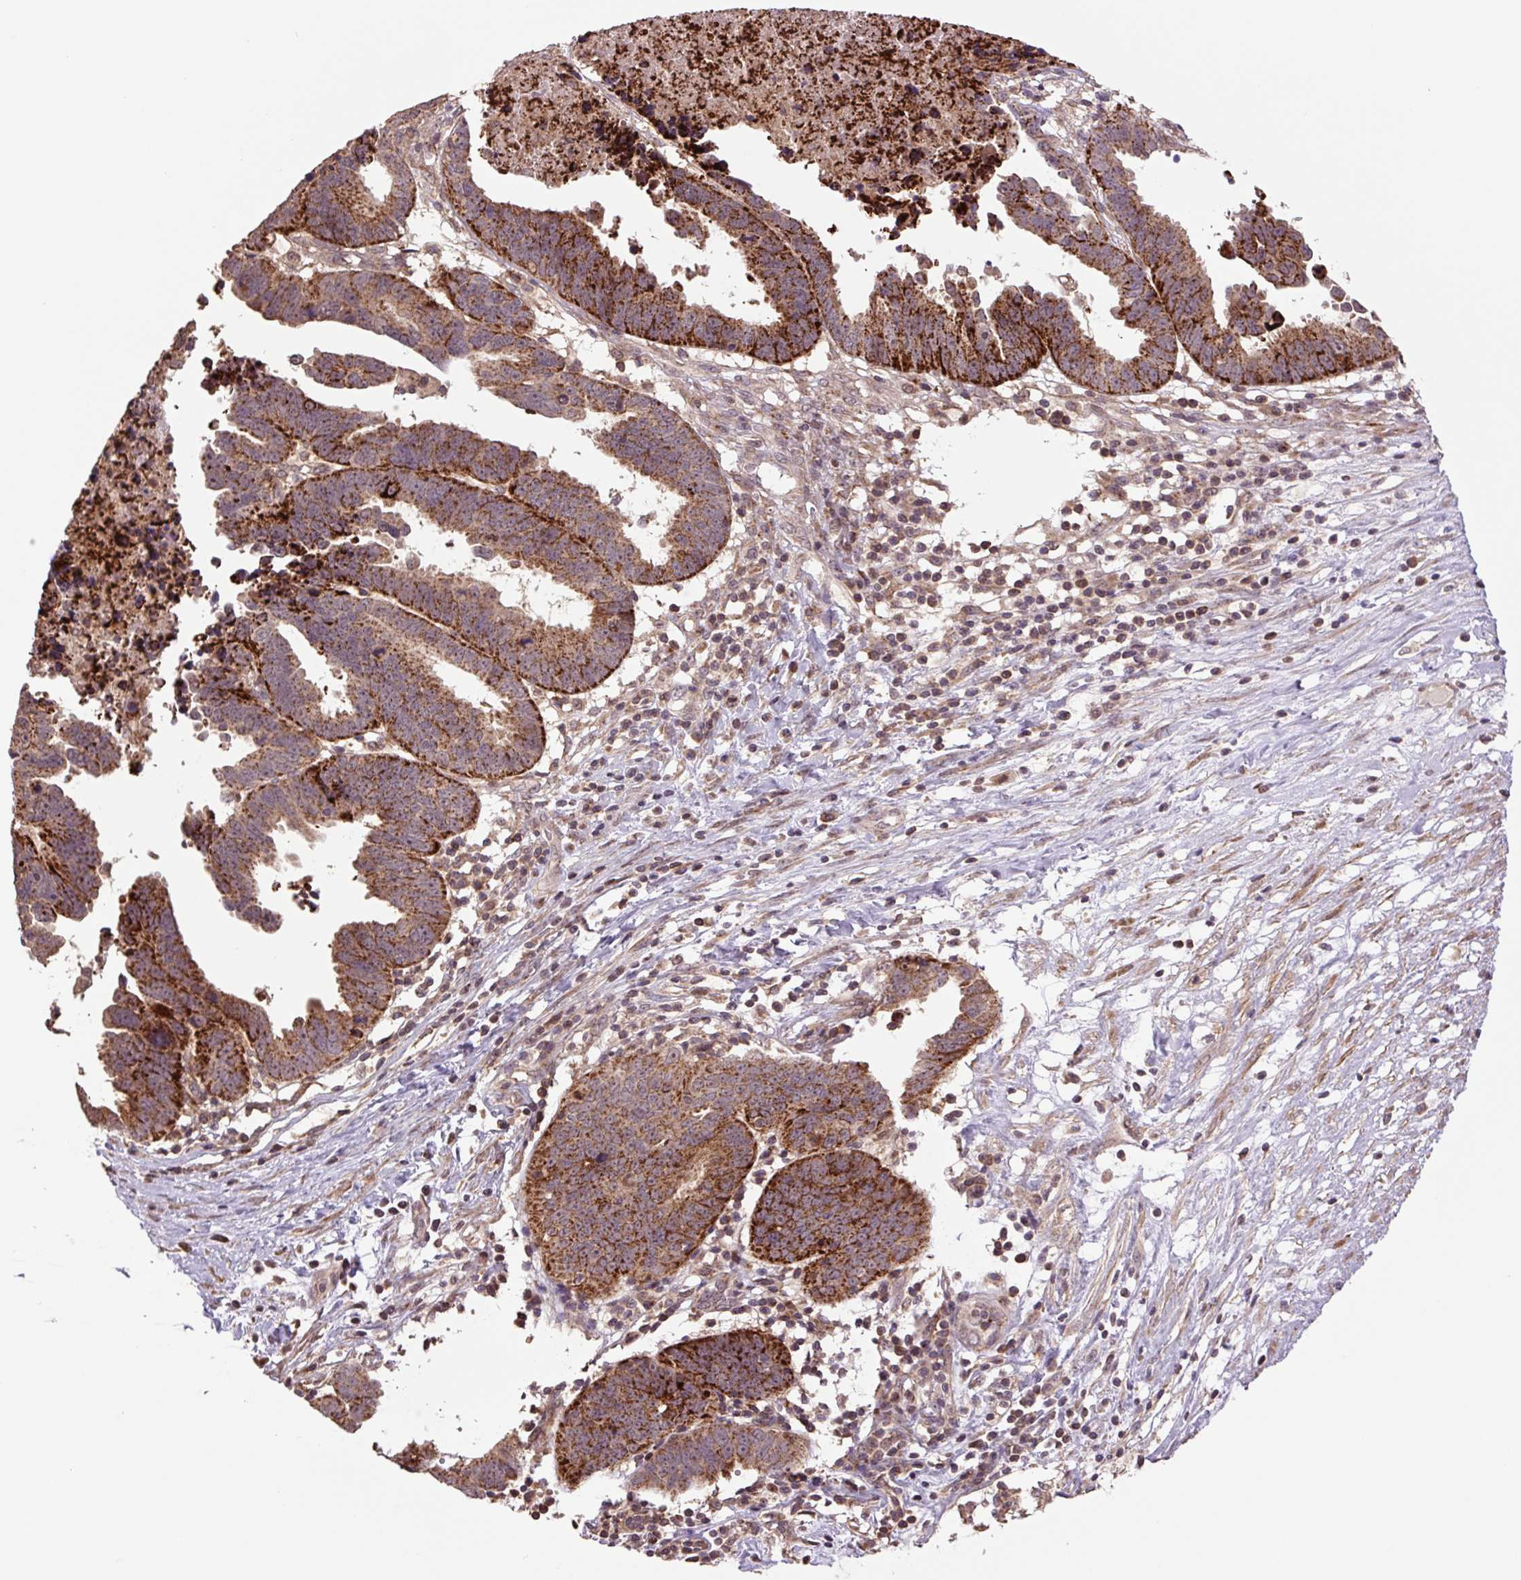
{"staining": {"intensity": "strong", "quantity": ">75%", "location": "cytoplasmic/membranous"}, "tissue": "ovarian cancer", "cell_type": "Tumor cells", "image_type": "cancer", "snomed": [{"axis": "morphology", "description": "Carcinoma, endometroid"}, {"axis": "morphology", "description": "Cystadenocarcinoma, serous, NOS"}, {"axis": "topography", "description": "Ovary"}], "caption": "A high-resolution micrograph shows immunohistochemistry staining of endometroid carcinoma (ovarian), which shows strong cytoplasmic/membranous expression in approximately >75% of tumor cells.", "gene": "TMEM160", "patient": {"sex": "female", "age": 45}}